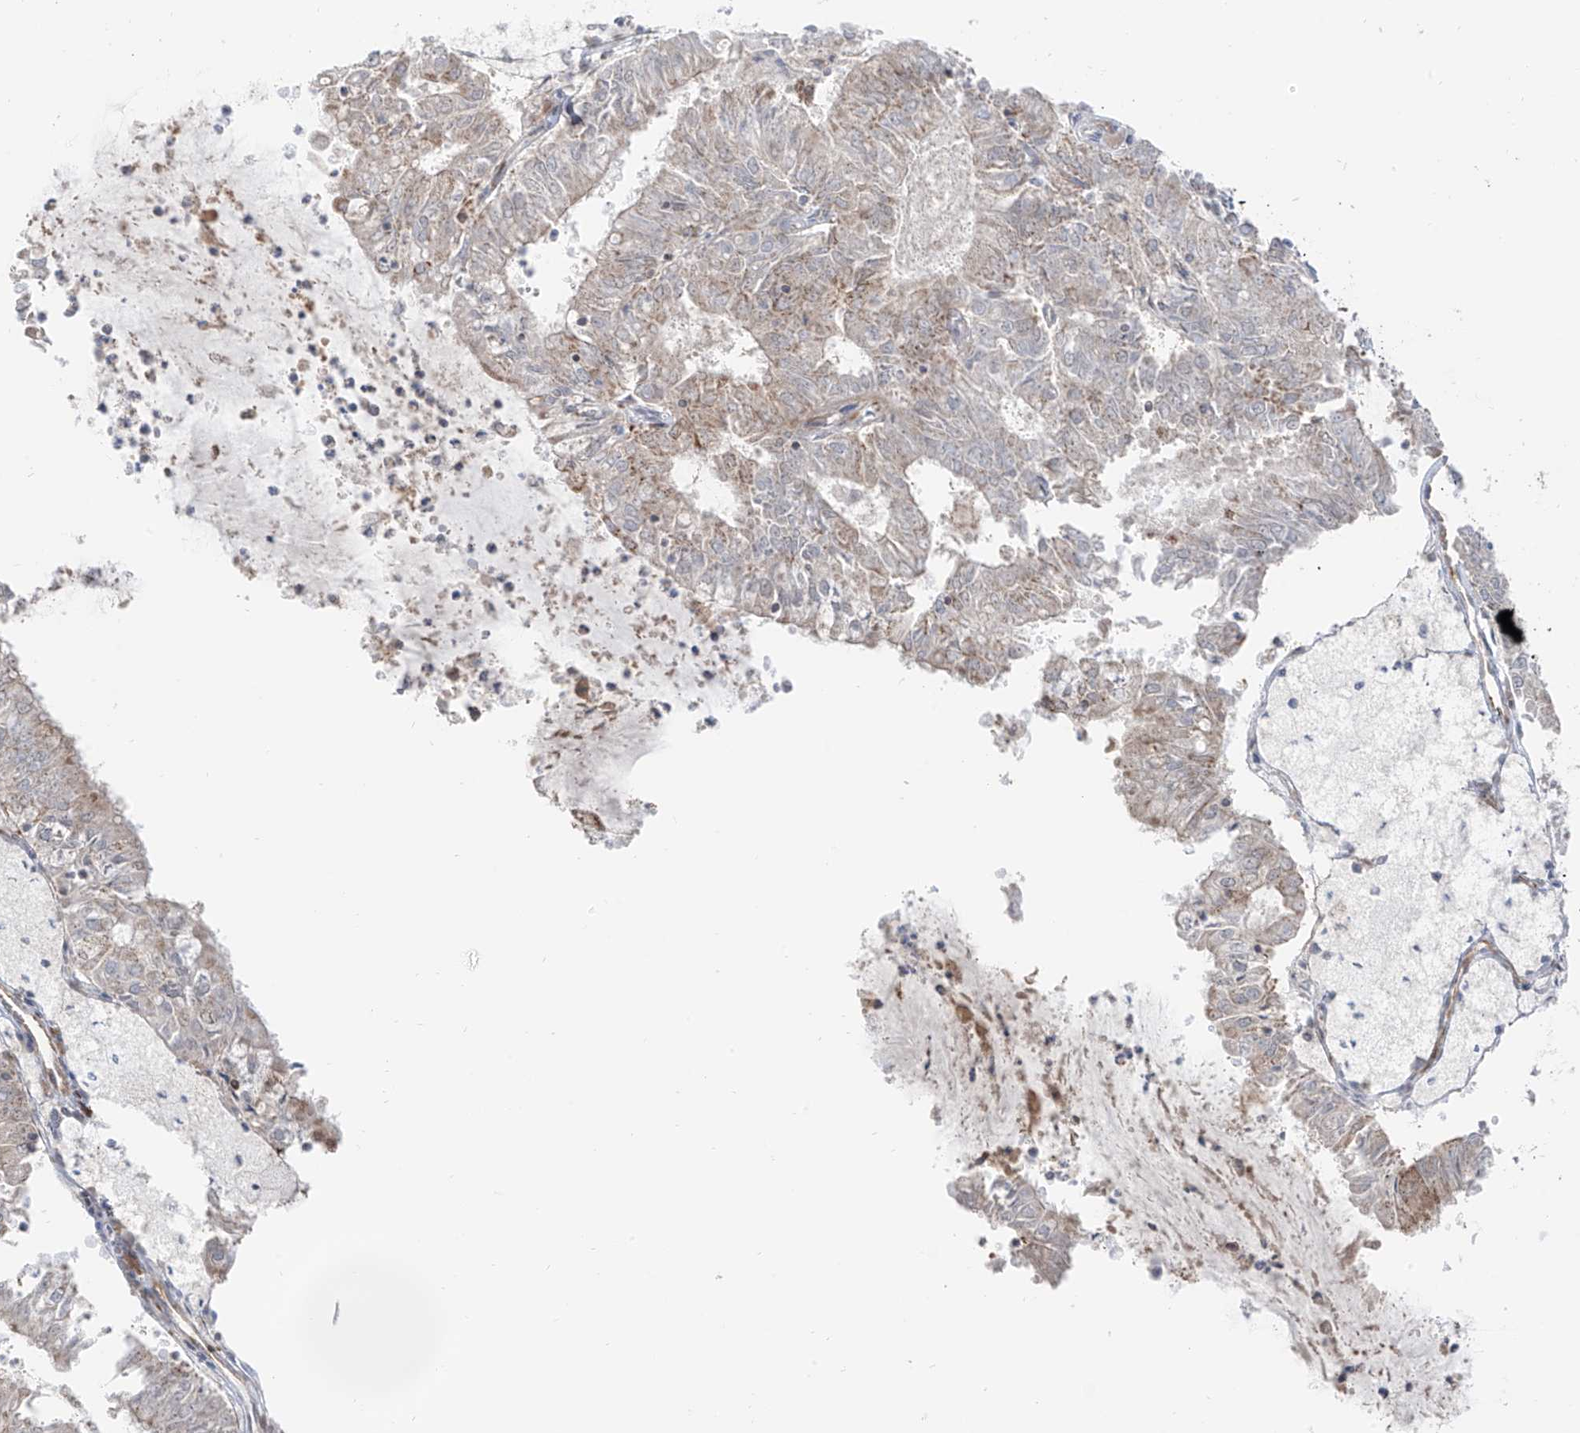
{"staining": {"intensity": "weak", "quantity": "25%-75%", "location": "cytoplasmic/membranous"}, "tissue": "endometrial cancer", "cell_type": "Tumor cells", "image_type": "cancer", "snomed": [{"axis": "morphology", "description": "Adenocarcinoma, NOS"}, {"axis": "topography", "description": "Endometrium"}], "caption": "Endometrial cancer stained with DAB (3,3'-diaminobenzidine) immunohistochemistry exhibits low levels of weak cytoplasmic/membranous positivity in about 25%-75% of tumor cells.", "gene": "ETHE1", "patient": {"sex": "female", "age": 57}}